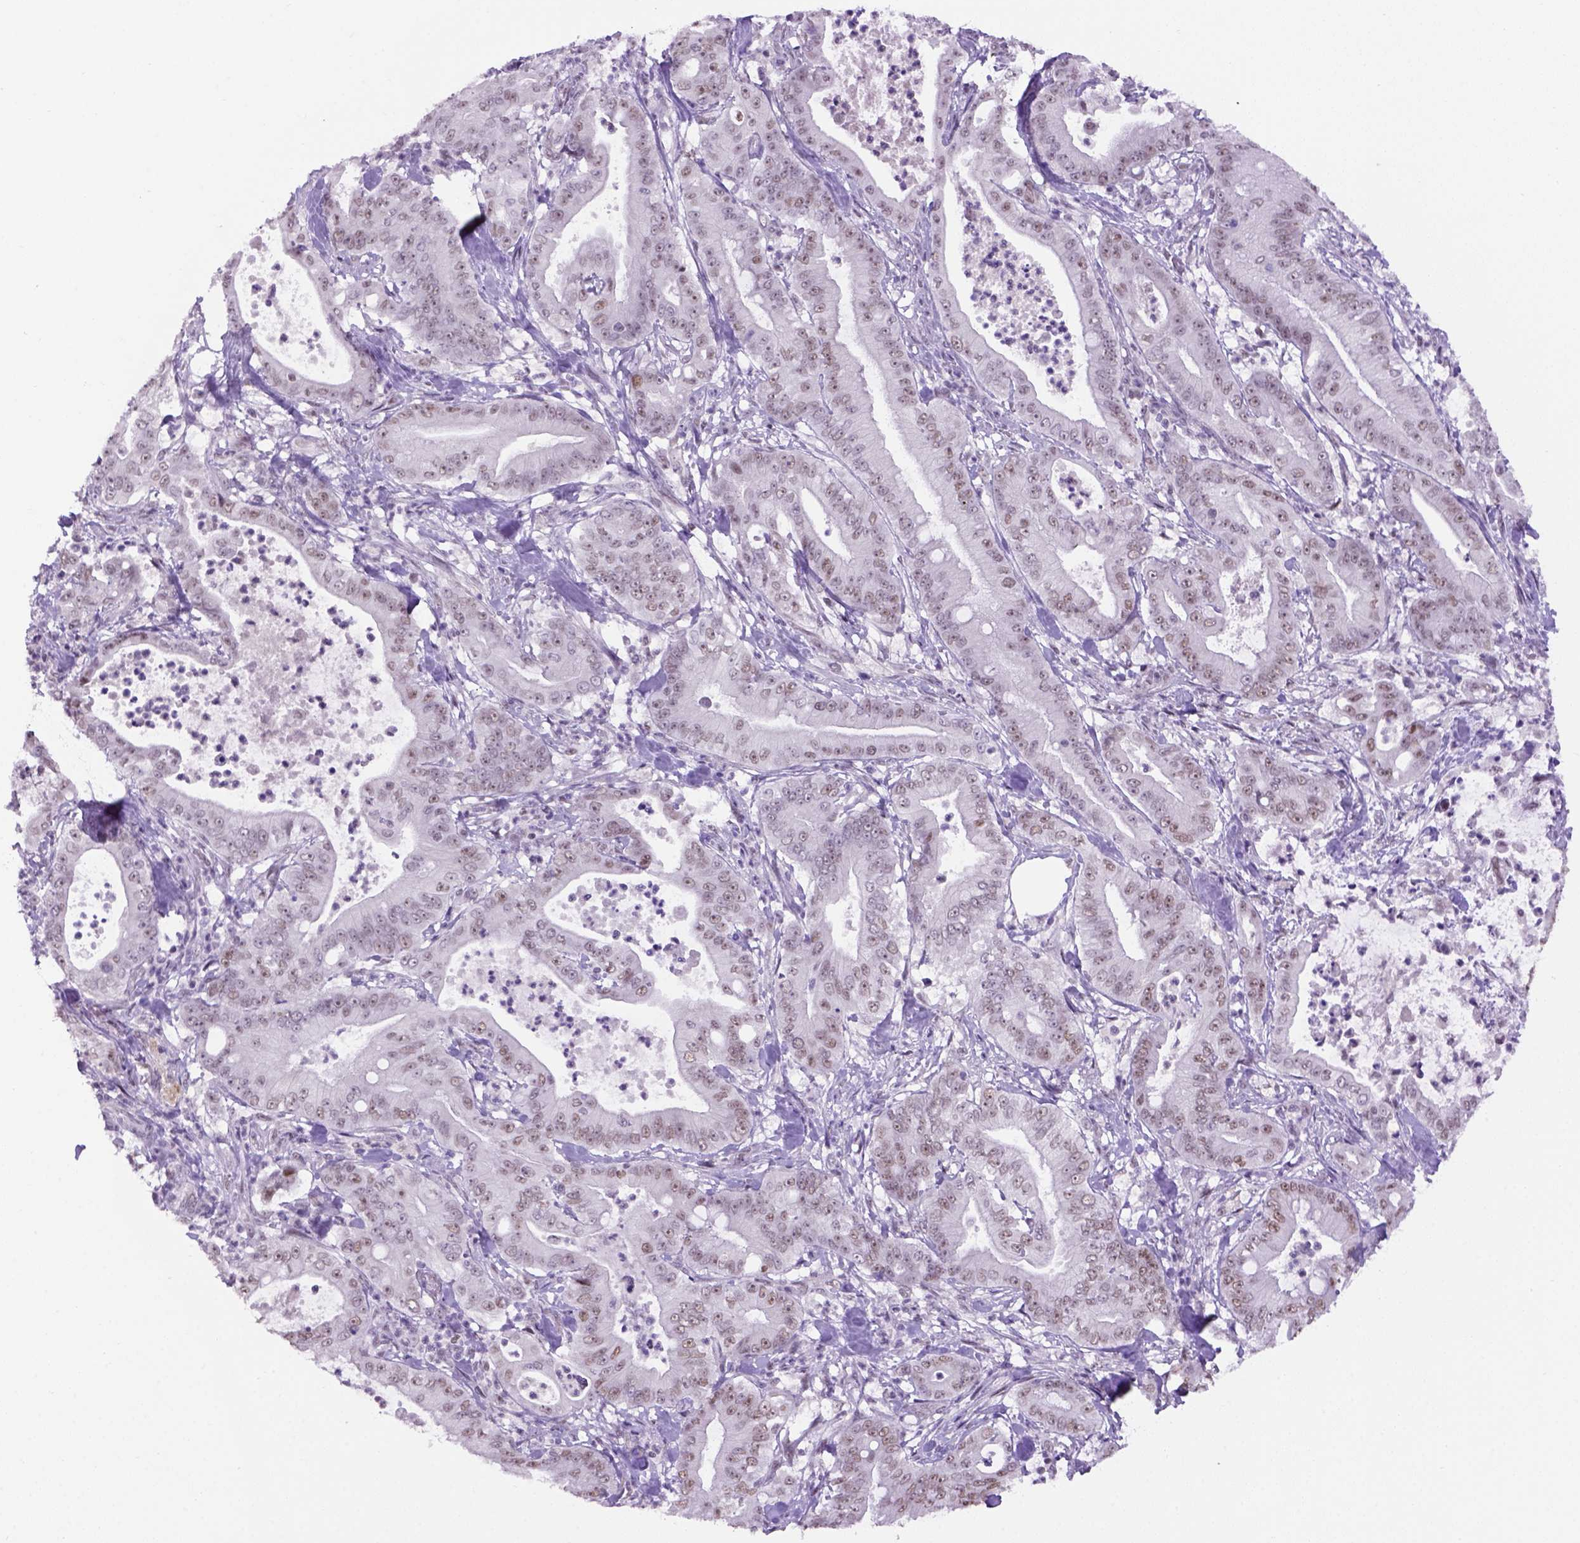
{"staining": {"intensity": "moderate", "quantity": "<25%", "location": "nuclear"}, "tissue": "pancreatic cancer", "cell_type": "Tumor cells", "image_type": "cancer", "snomed": [{"axis": "morphology", "description": "Adenocarcinoma, NOS"}, {"axis": "topography", "description": "Pancreas"}], "caption": "IHC of adenocarcinoma (pancreatic) shows low levels of moderate nuclear staining in about <25% of tumor cells. (DAB = brown stain, brightfield microscopy at high magnification).", "gene": "TBPL1", "patient": {"sex": "male", "age": 71}}